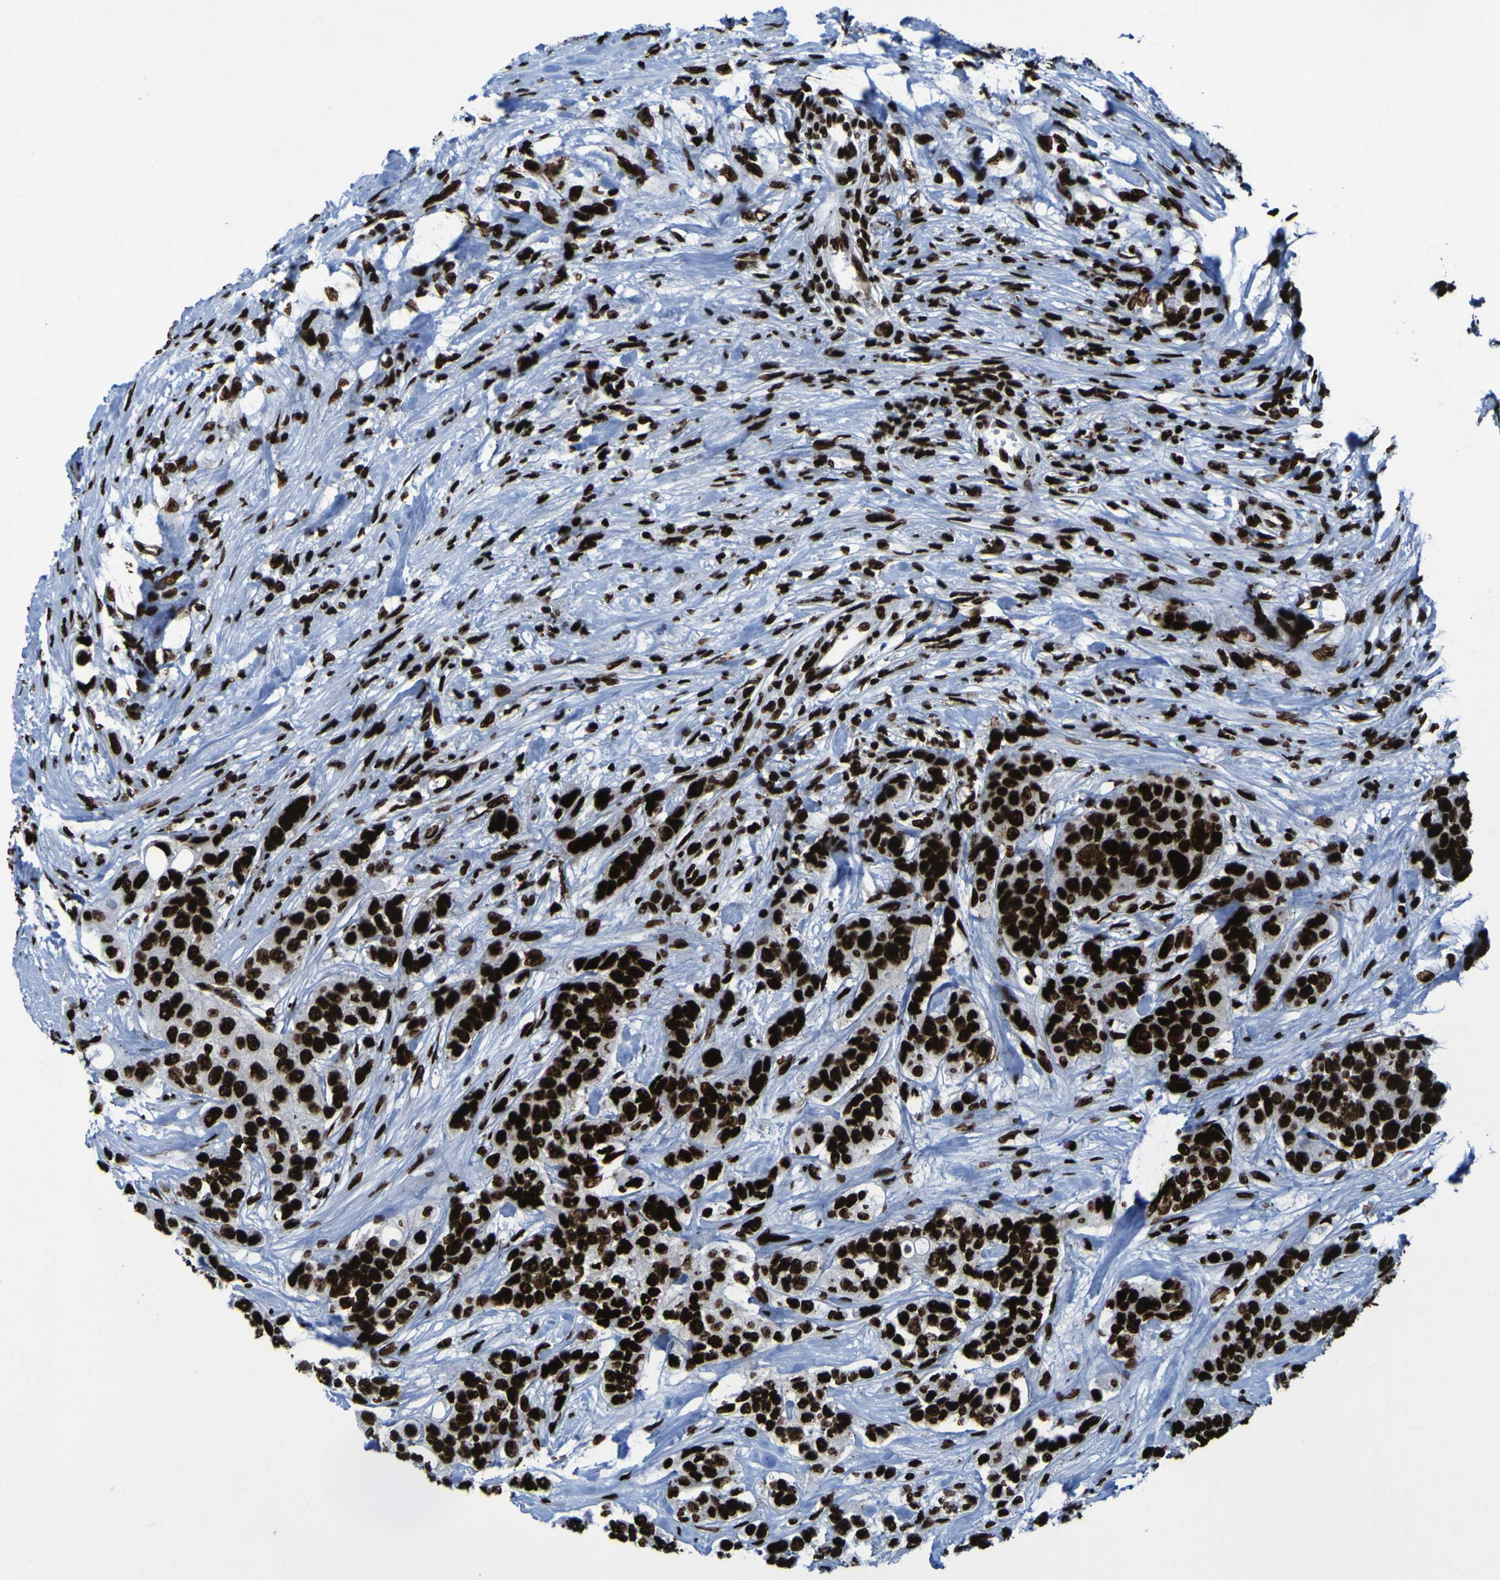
{"staining": {"intensity": "strong", "quantity": ">75%", "location": "nuclear"}, "tissue": "urothelial cancer", "cell_type": "Tumor cells", "image_type": "cancer", "snomed": [{"axis": "morphology", "description": "Urothelial carcinoma, High grade"}, {"axis": "topography", "description": "Urinary bladder"}], "caption": "Tumor cells demonstrate strong nuclear expression in approximately >75% of cells in urothelial cancer.", "gene": "NPM1", "patient": {"sex": "female", "age": 56}}